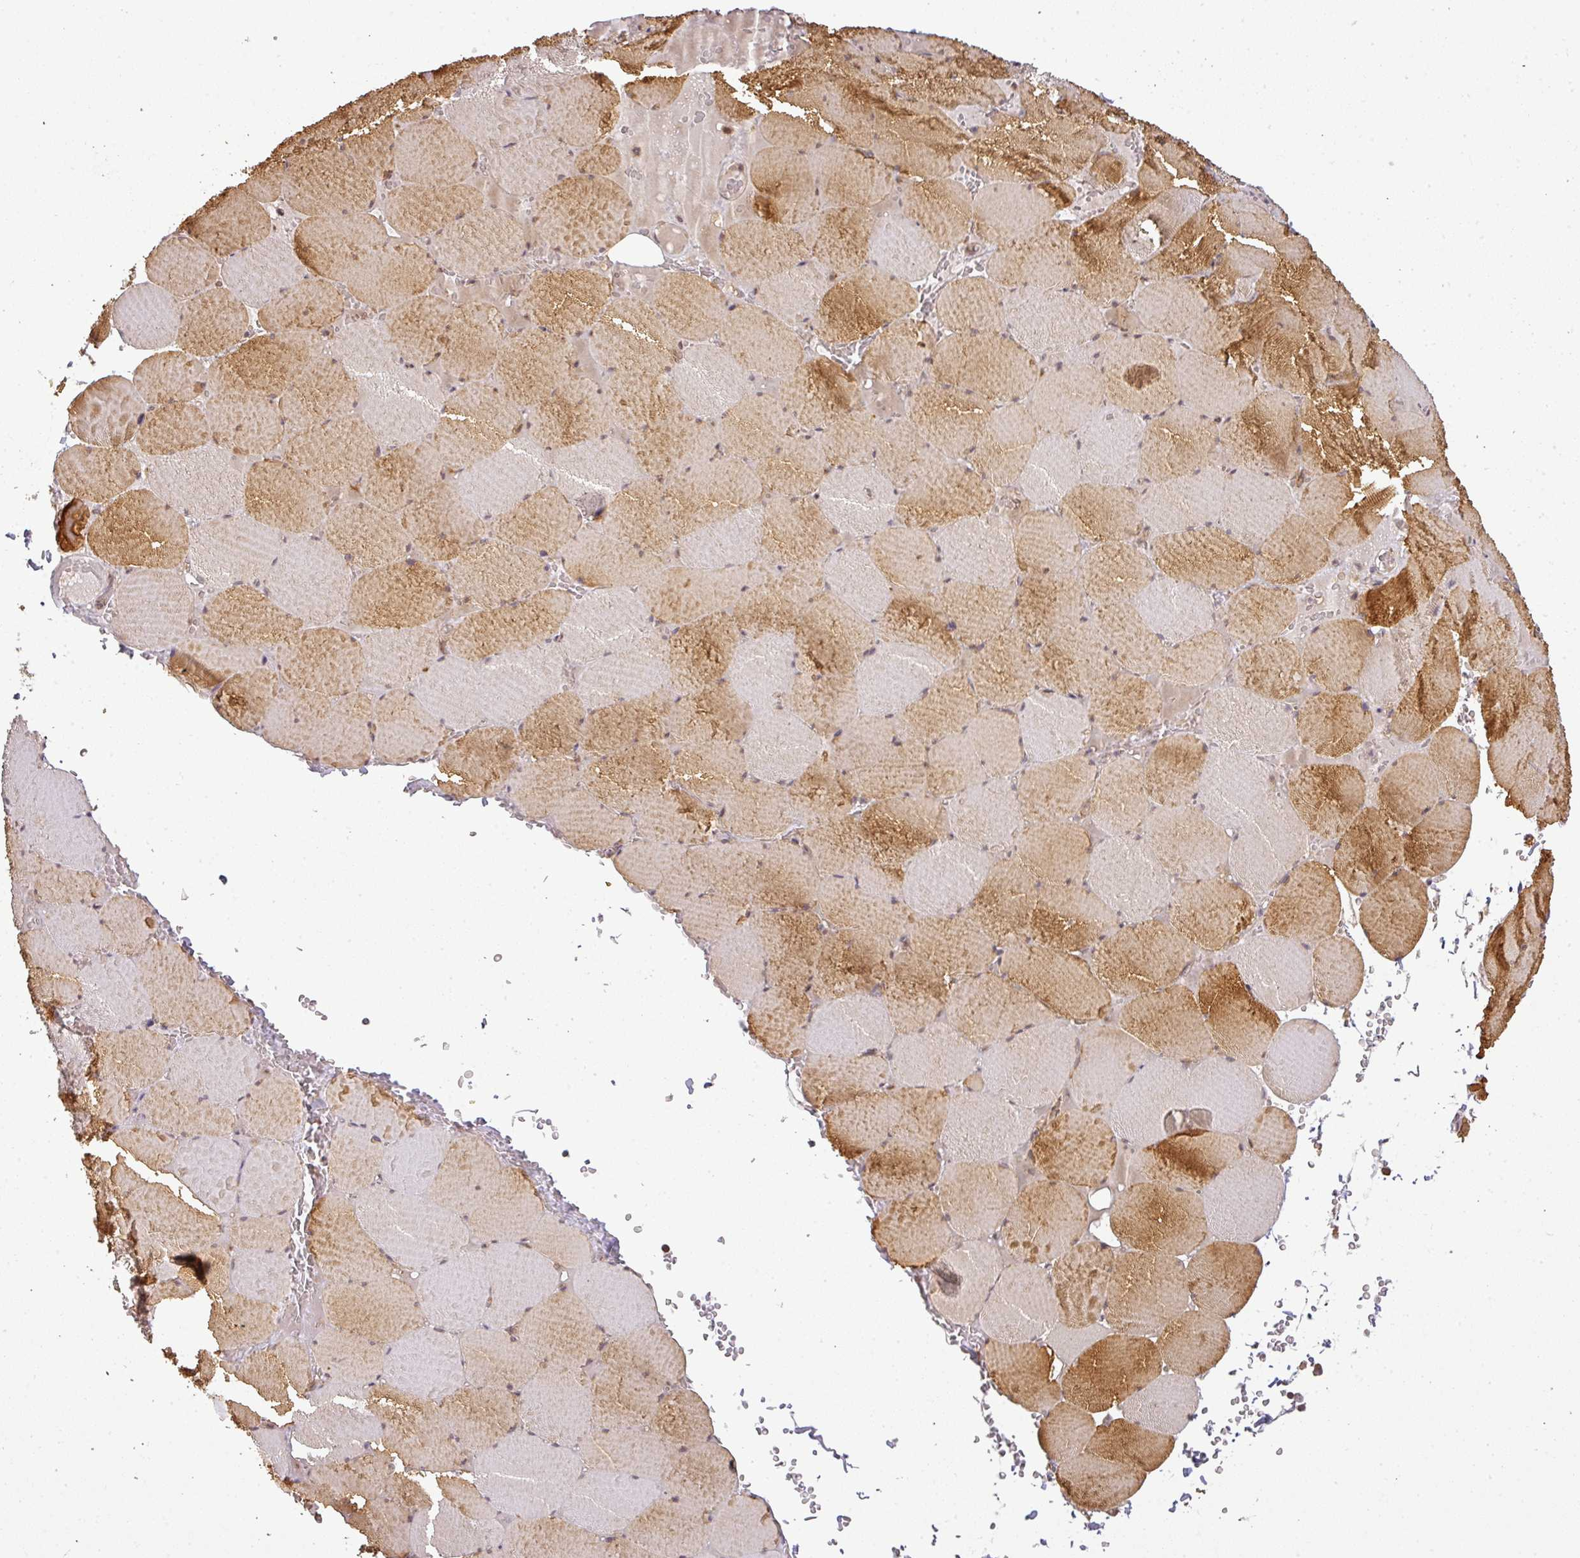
{"staining": {"intensity": "moderate", "quantity": ">75%", "location": "cytoplasmic/membranous,nuclear"}, "tissue": "skeletal muscle", "cell_type": "Myocytes", "image_type": "normal", "snomed": [{"axis": "morphology", "description": "Normal tissue, NOS"}, {"axis": "topography", "description": "Skeletal muscle"}, {"axis": "topography", "description": "Head-Neck"}], "caption": "A brown stain shows moderate cytoplasmic/membranous,nuclear expression of a protein in myocytes of normal human skeletal muscle. (brown staining indicates protein expression, while blue staining denotes nuclei).", "gene": "FAIM", "patient": {"sex": "male", "age": 66}}